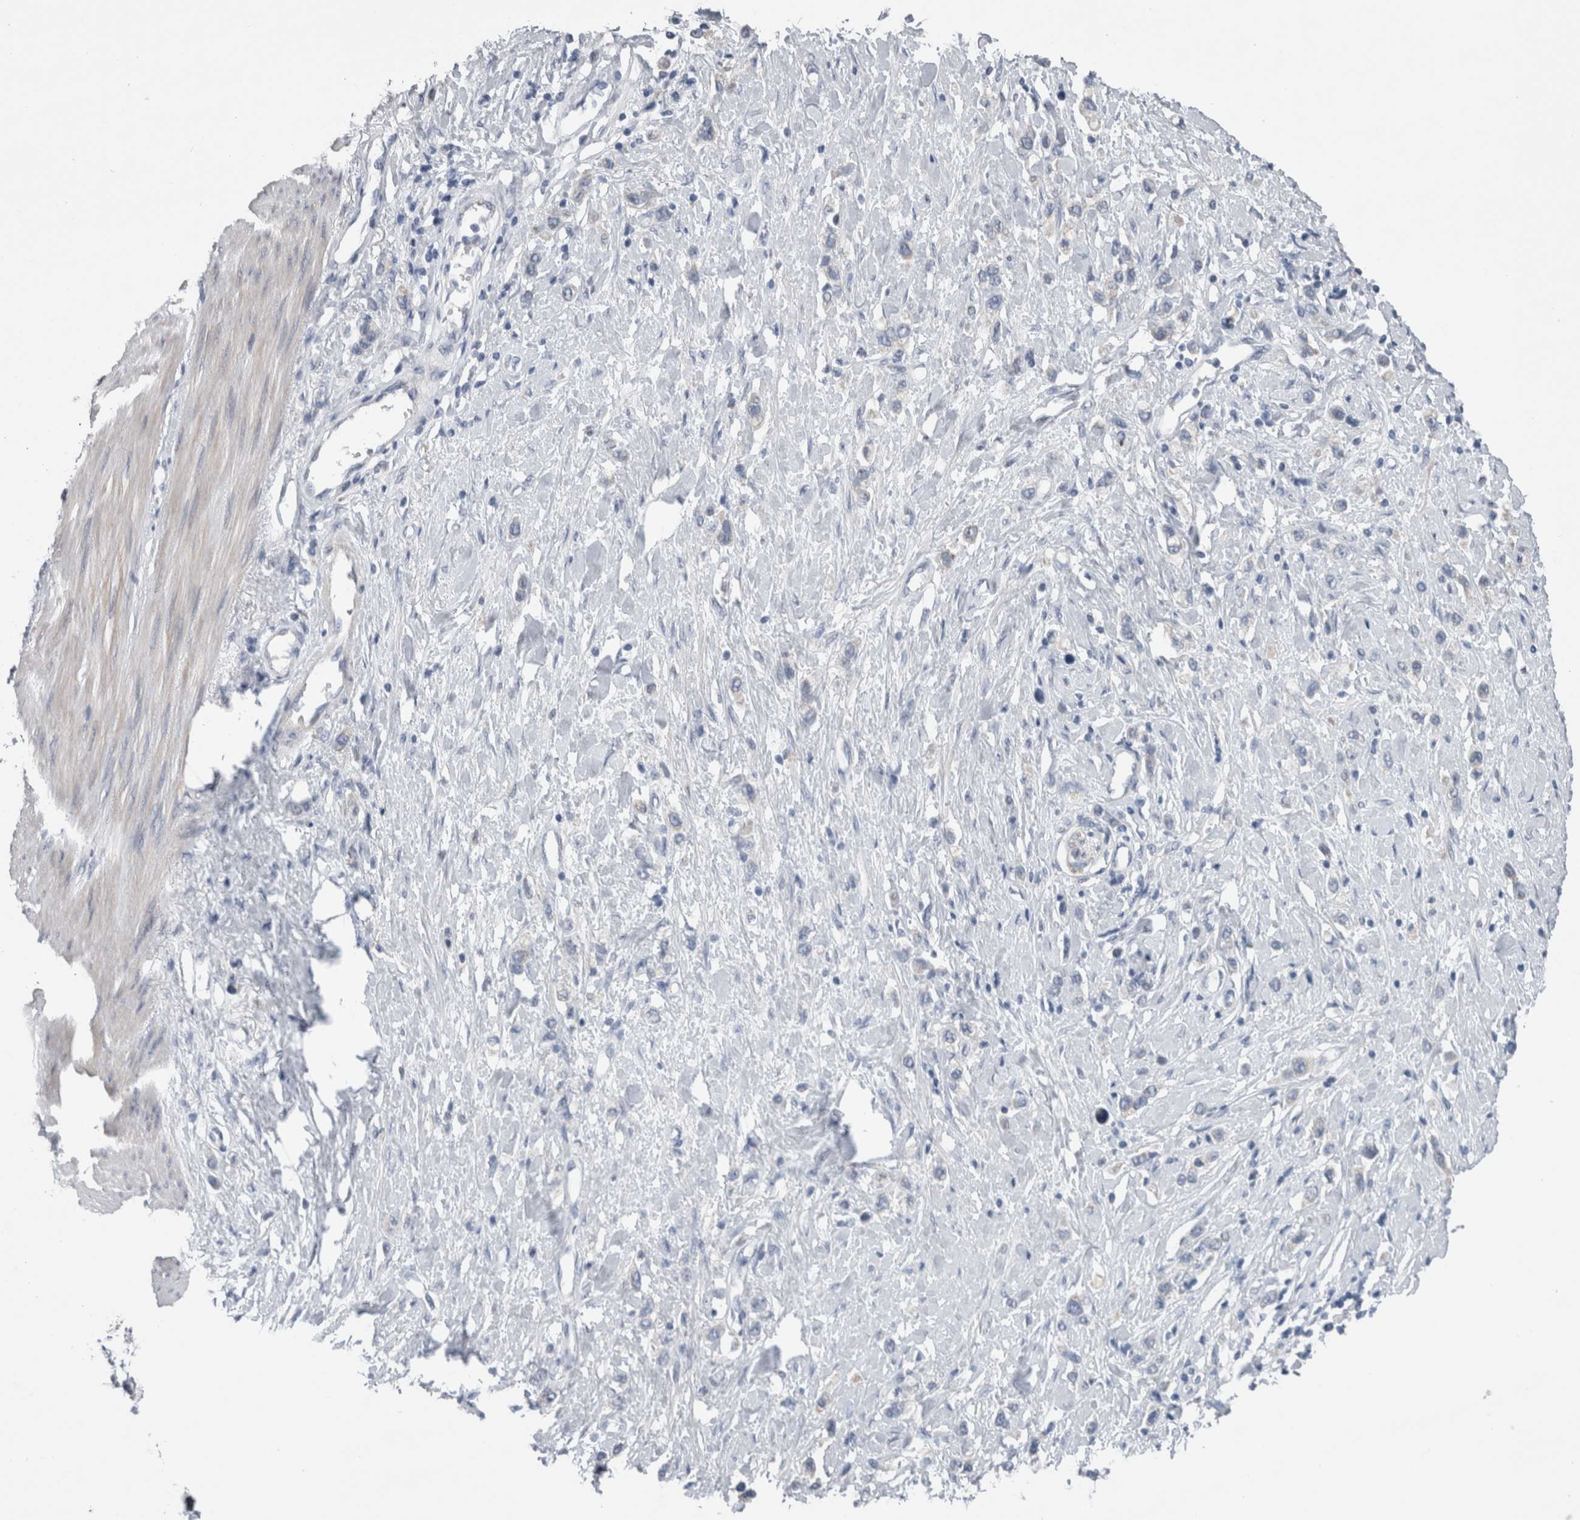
{"staining": {"intensity": "negative", "quantity": "none", "location": "none"}, "tissue": "stomach cancer", "cell_type": "Tumor cells", "image_type": "cancer", "snomed": [{"axis": "morphology", "description": "Adenocarcinoma, NOS"}, {"axis": "topography", "description": "Stomach"}], "caption": "This is an immunohistochemistry (IHC) micrograph of human stomach cancer. There is no expression in tumor cells.", "gene": "GDAP1", "patient": {"sex": "female", "age": 65}}